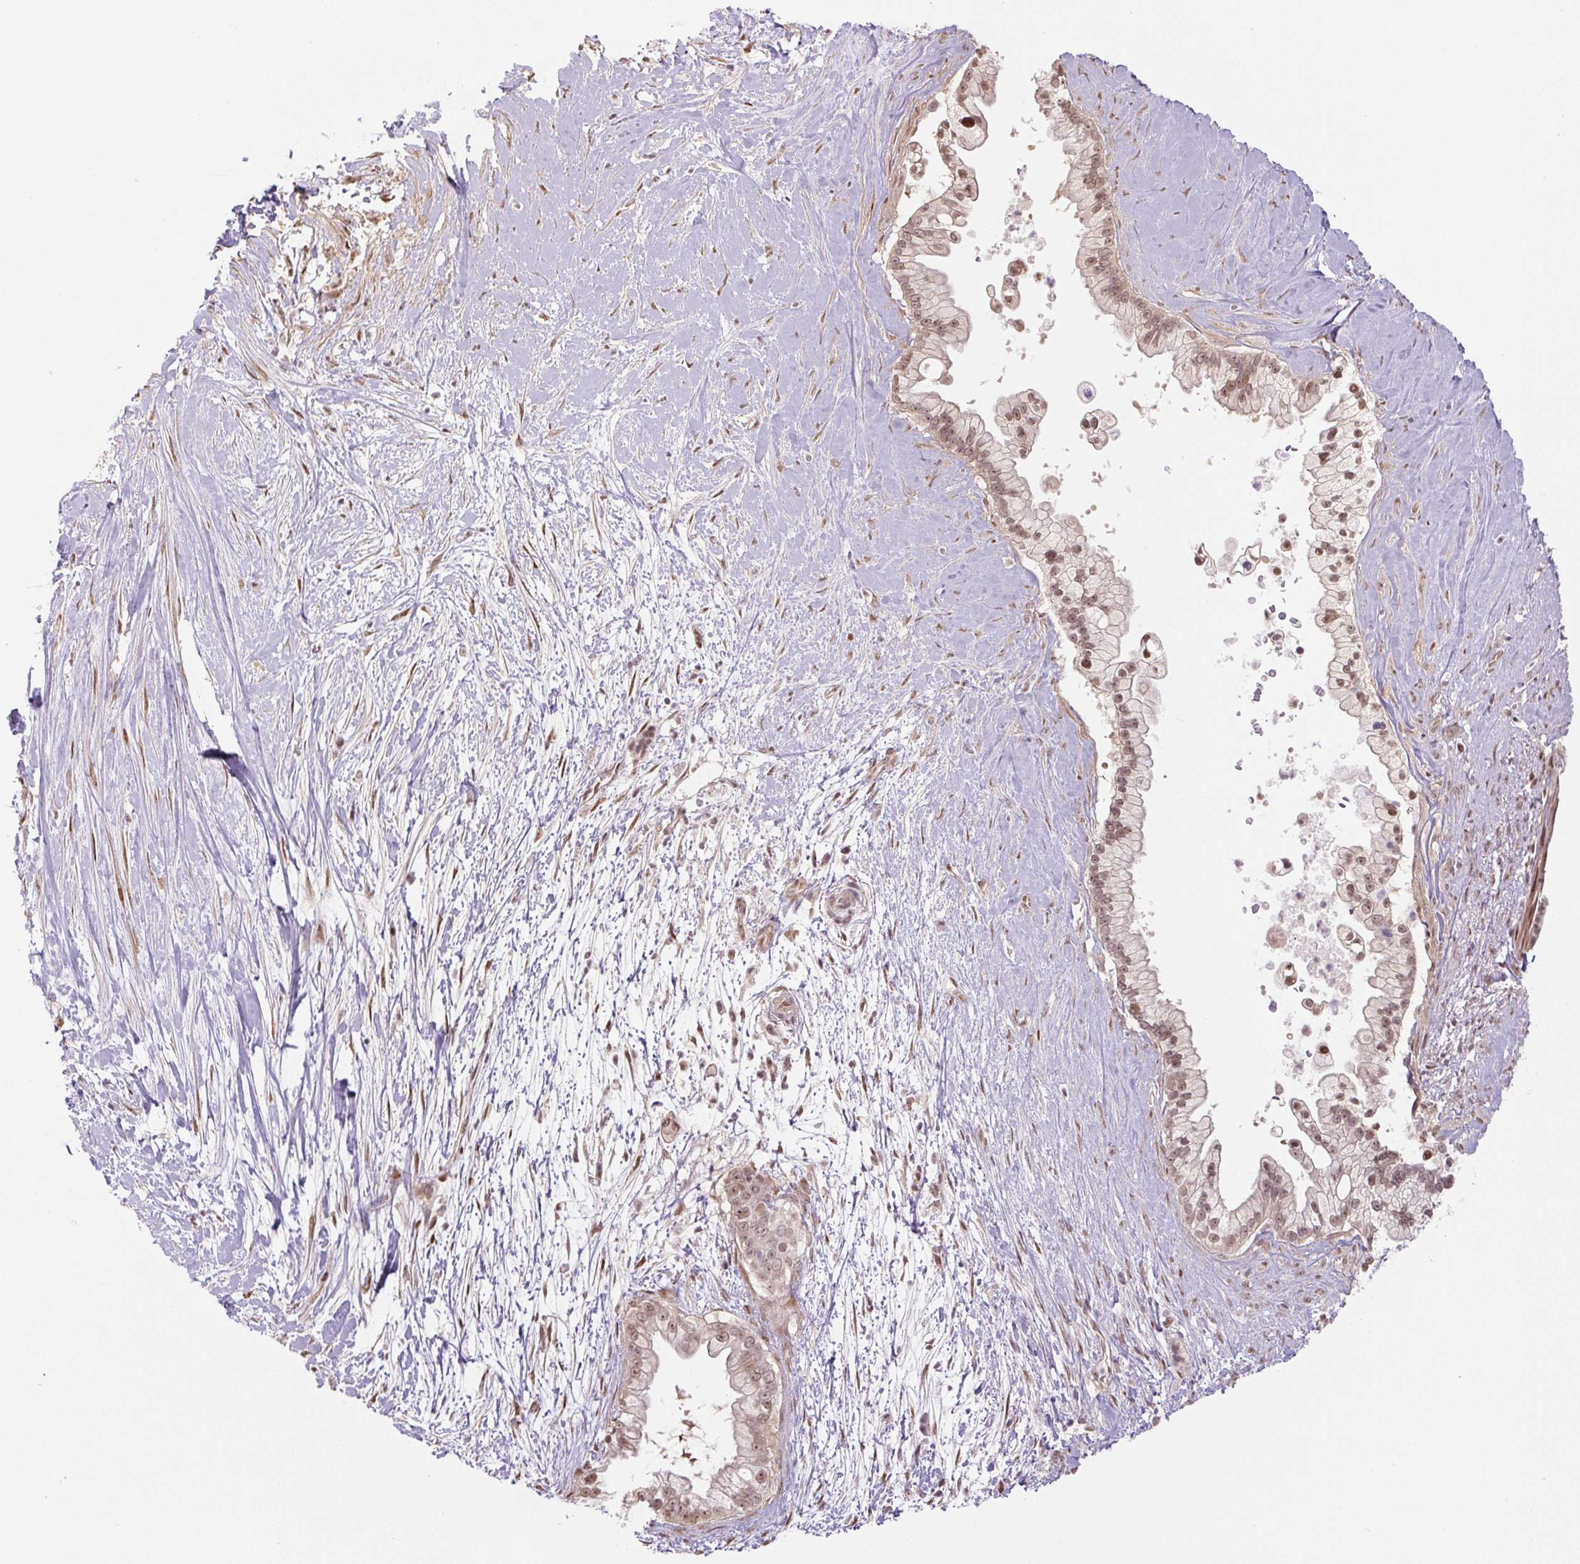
{"staining": {"intensity": "moderate", "quantity": ">75%", "location": "nuclear"}, "tissue": "pancreatic cancer", "cell_type": "Tumor cells", "image_type": "cancer", "snomed": [{"axis": "morphology", "description": "Adenocarcinoma, NOS"}, {"axis": "topography", "description": "Pancreas"}], "caption": "This micrograph reveals immunohistochemistry staining of pancreatic cancer, with medium moderate nuclear staining in about >75% of tumor cells.", "gene": "TCFL5", "patient": {"sex": "female", "age": 69}}